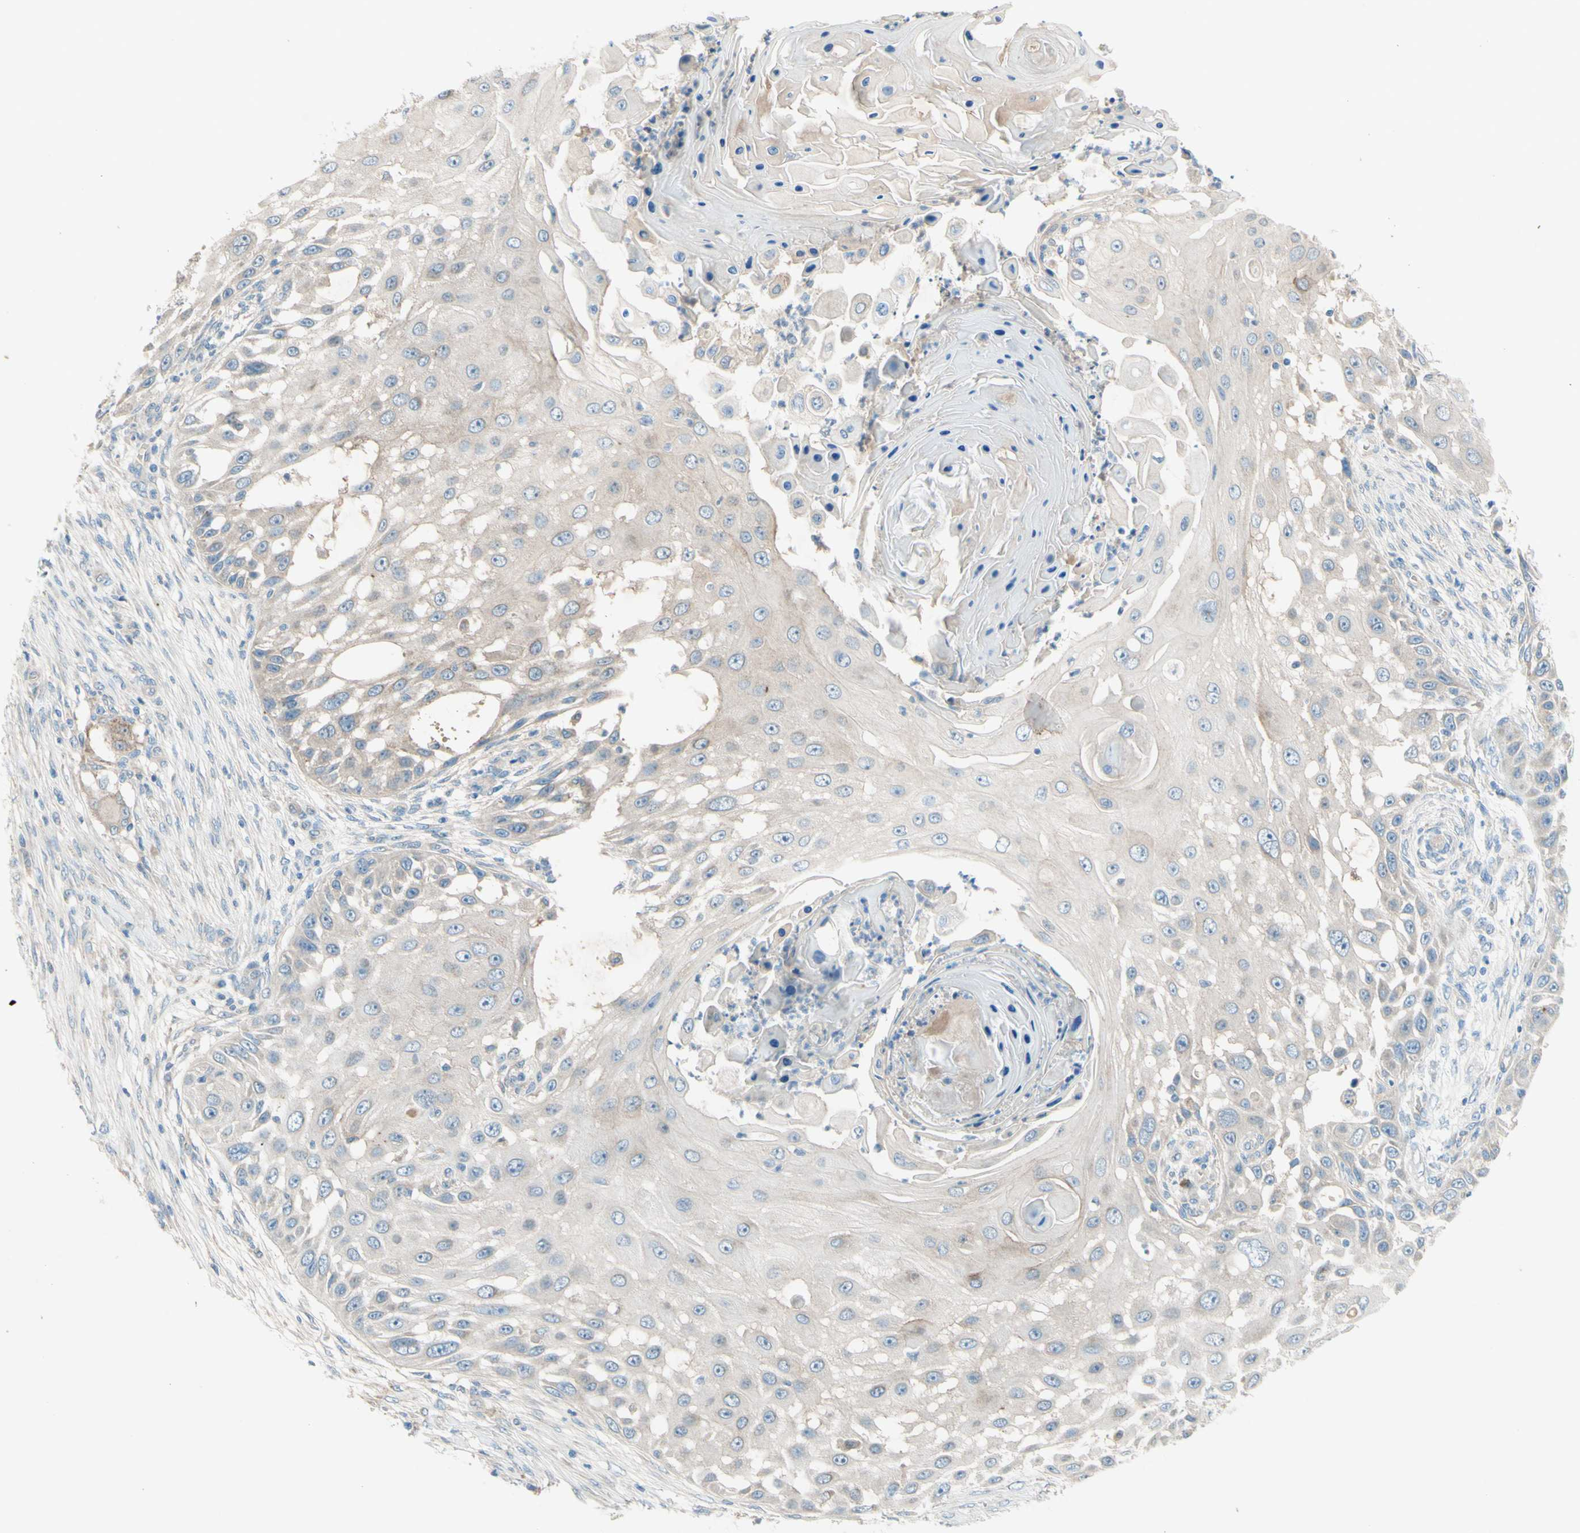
{"staining": {"intensity": "negative", "quantity": "none", "location": "none"}, "tissue": "skin cancer", "cell_type": "Tumor cells", "image_type": "cancer", "snomed": [{"axis": "morphology", "description": "Squamous cell carcinoma, NOS"}, {"axis": "topography", "description": "Skin"}], "caption": "Tumor cells are negative for protein expression in human squamous cell carcinoma (skin). (DAB (3,3'-diaminobenzidine) immunohistochemistry (IHC) with hematoxylin counter stain).", "gene": "IL2", "patient": {"sex": "female", "age": 44}}